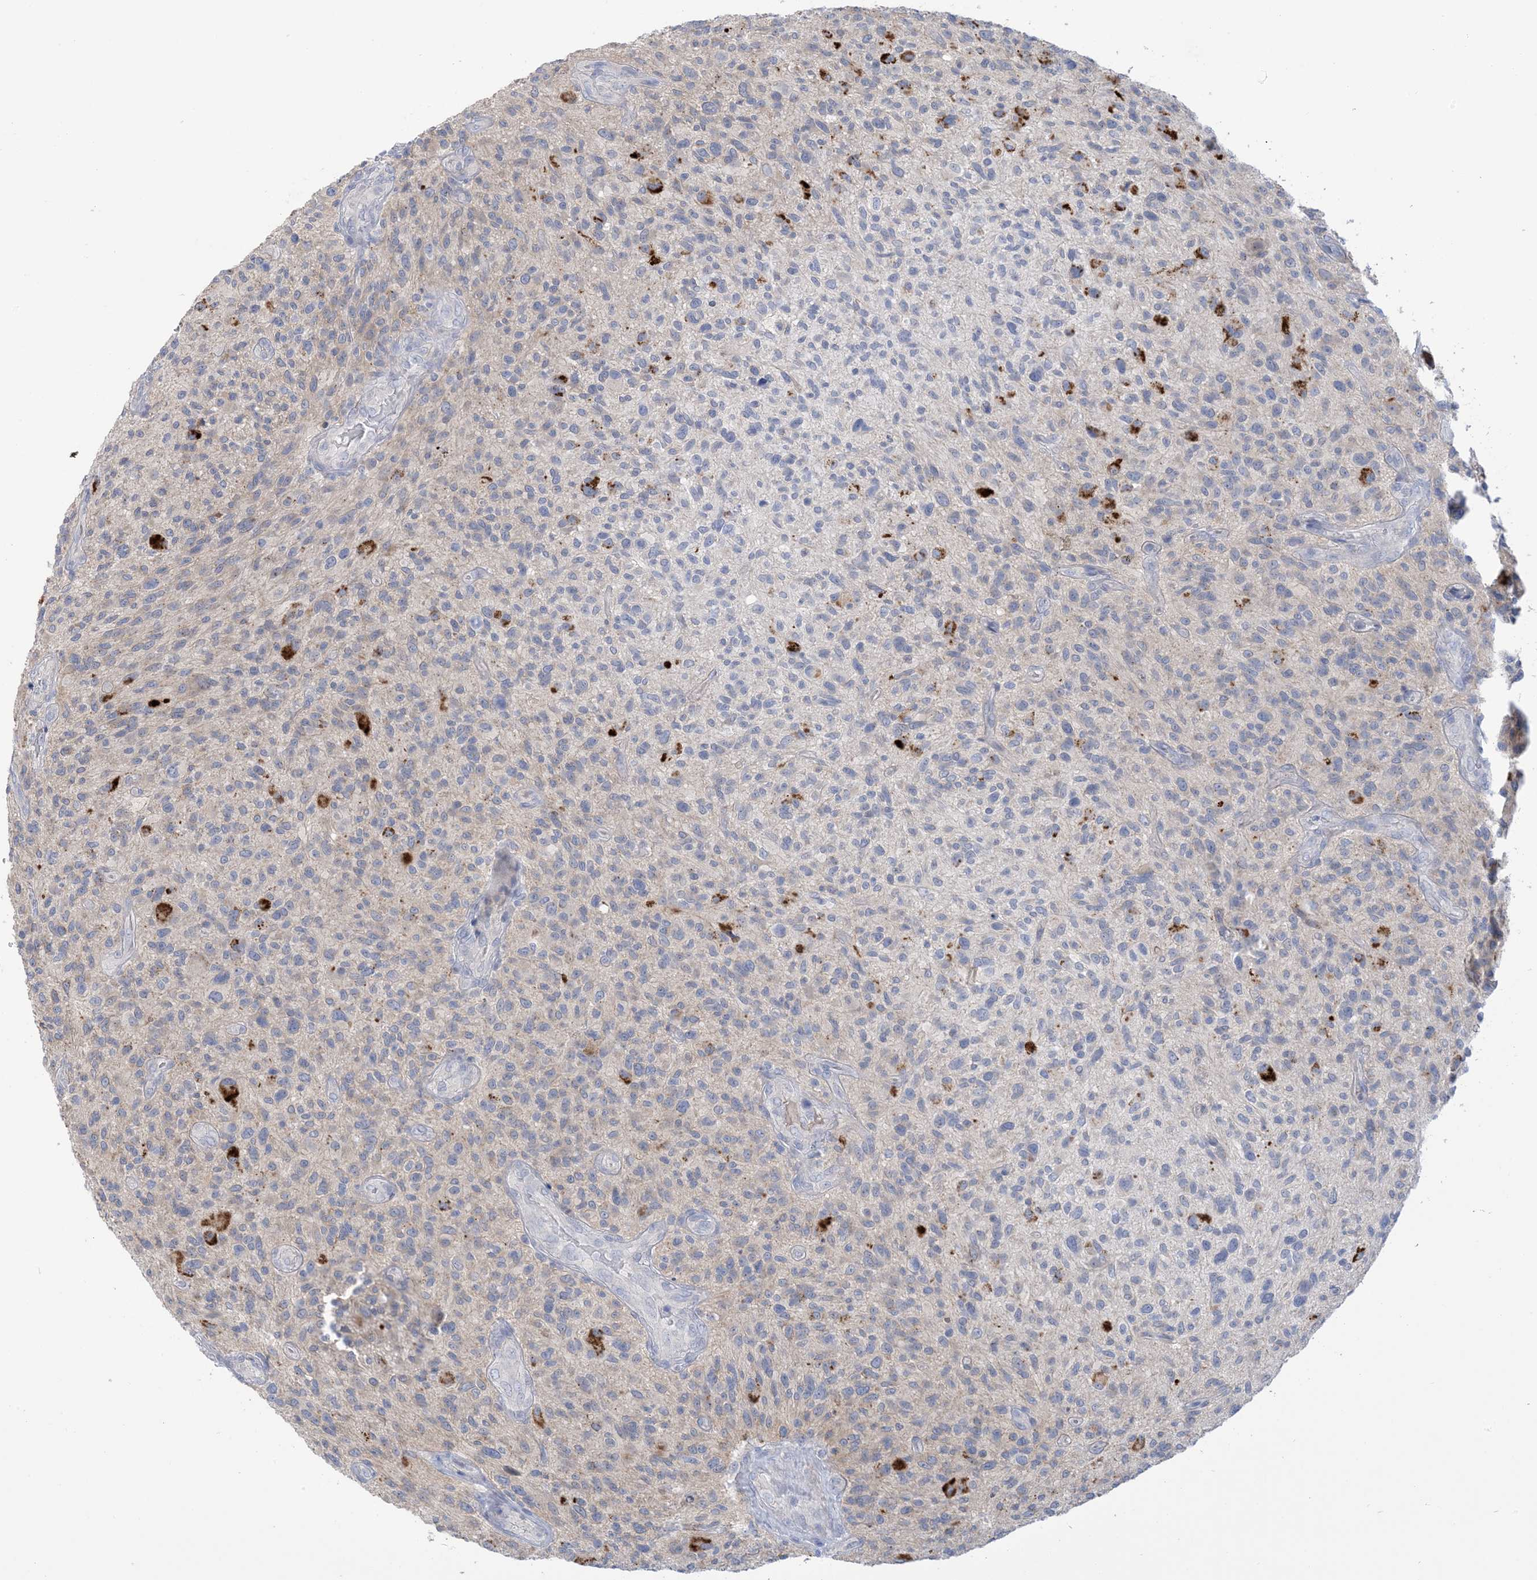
{"staining": {"intensity": "negative", "quantity": "none", "location": "none"}, "tissue": "glioma", "cell_type": "Tumor cells", "image_type": "cancer", "snomed": [{"axis": "morphology", "description": "Glioma, malignant, High grade"}, {"axis": "topography", "description": "Brain"}], "caption": "Immunohistochemical staining of malignant high-grade glioma demonstrates no significant positivity in tumor cells.", "gene": "TTYH1", "patient": {"sex": "male", "age": 47}}